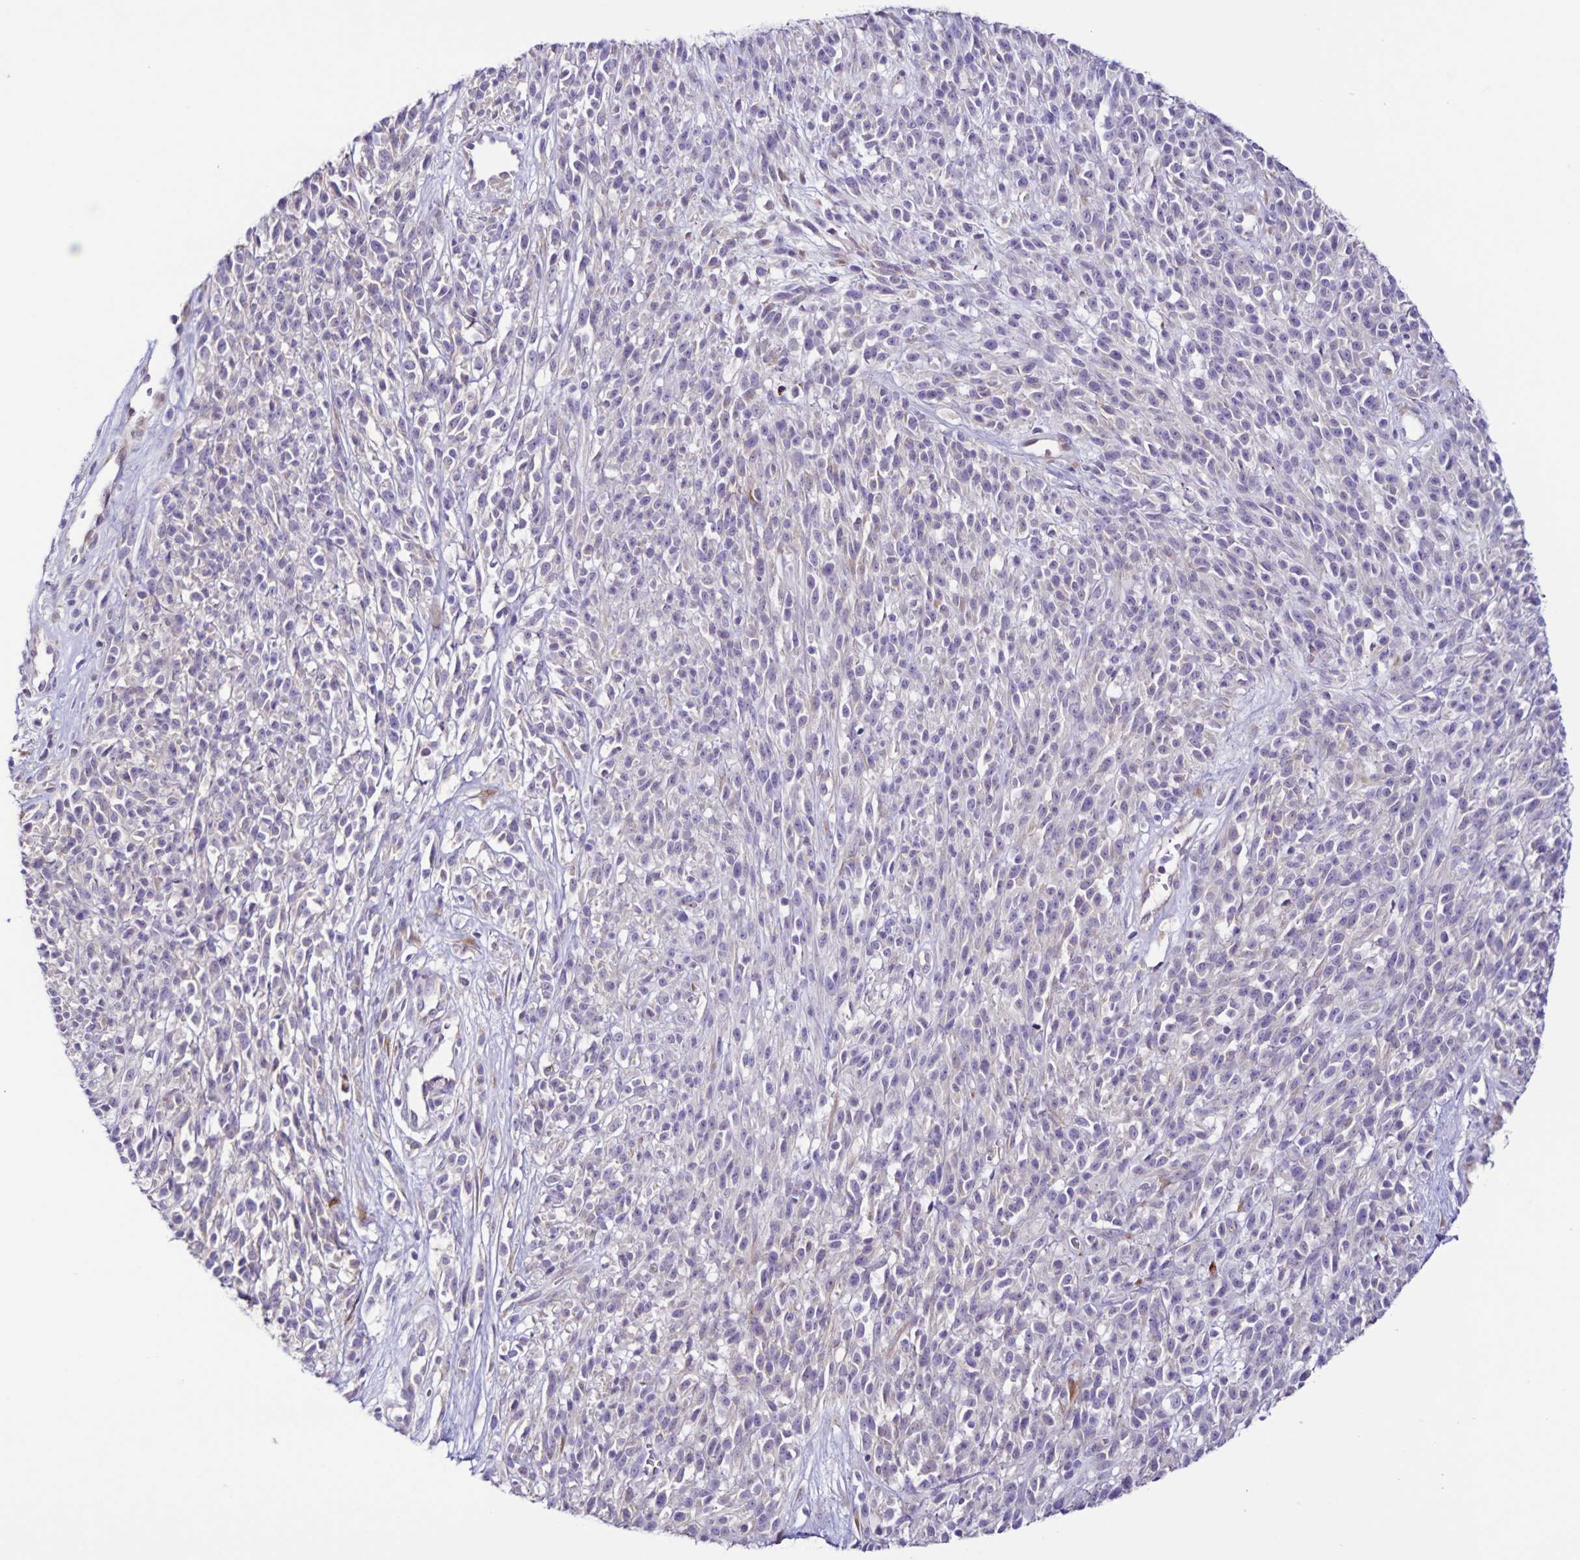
{"staining": {"intensity": "negative", "quantity": "none", "location": "none"}, "tissue": "melanoma", "cell_type": "Tumor cells", "image_type": "cancer", "snomed": [{"axis": "morphology", "description": "Malignant melanoma, NOS"}, {"axis": "topography", "description": "Skin"}, {"axis": "topography", "description": "Skin of trunk"}], "caption": "Immunohistochemistry image of malignant melanoma stained for a protein (brown), which exhibits no positivity in tumor cells. (DAB immunohistochemistry with hematoxylin counter stain).", "gene": "OSBPL5", "patient": {"sex": "male", "age": 74}}